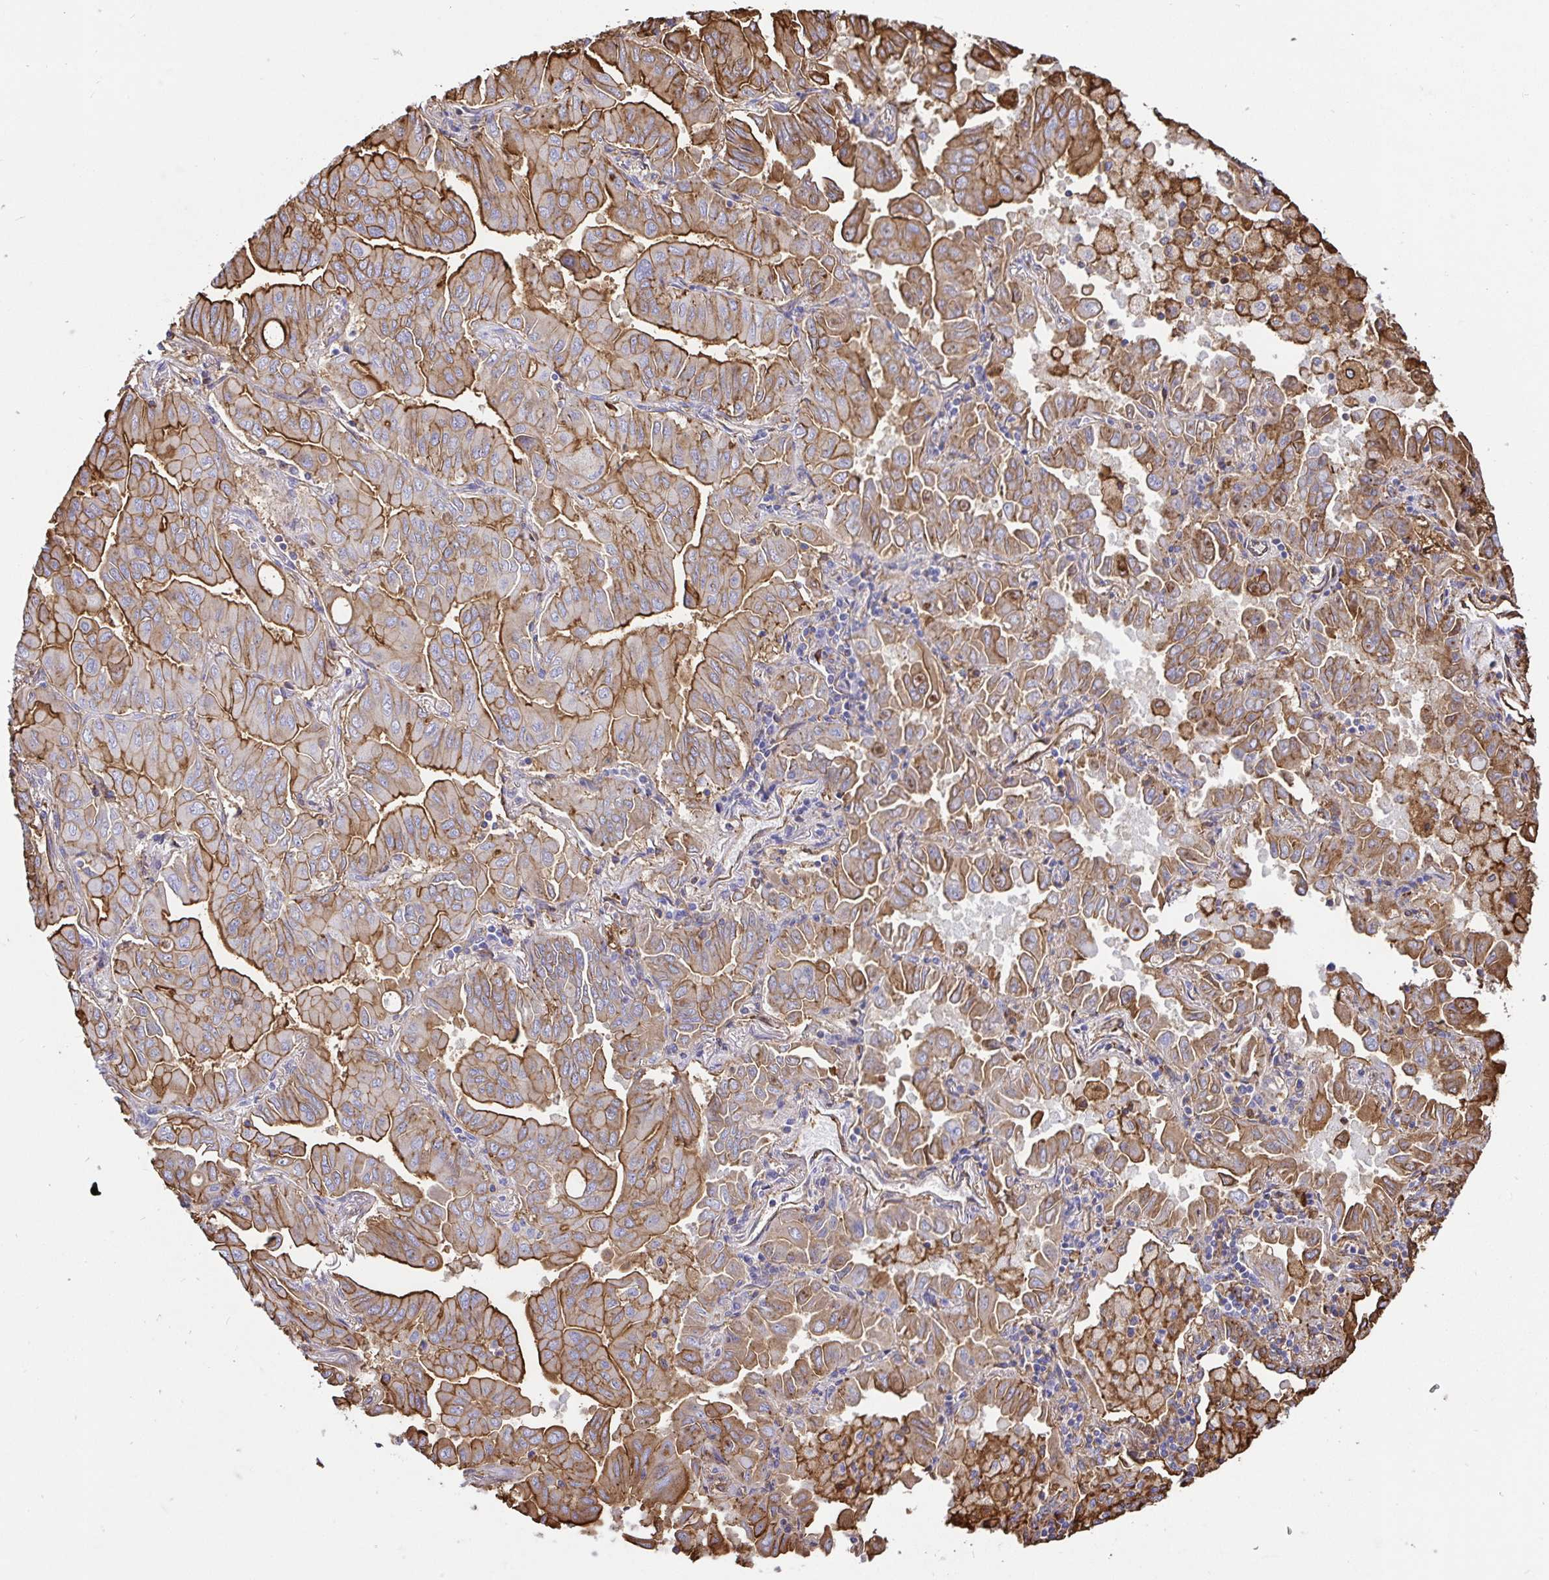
{"staining": {"intensity": "moderate", "quantity": ">75%", "location": "cytoplasmic/membranous"}, "tissue": "lung cancer", "cell_type": "Tumor cells", "image_type": "cancer", "snomed": [{"axis": "morphology", "description": "Adenocarcinoma, NOS"}, {"axis": "topography", "description": "Lung"}], "caption": "Lung cancer stained with a brown dye displays moderate cytoplasmic/membranous positive expression in approximately >75% of tumor cells.", "gene": "ANXA2", "patient": {"sex": "male", "age": 64}}